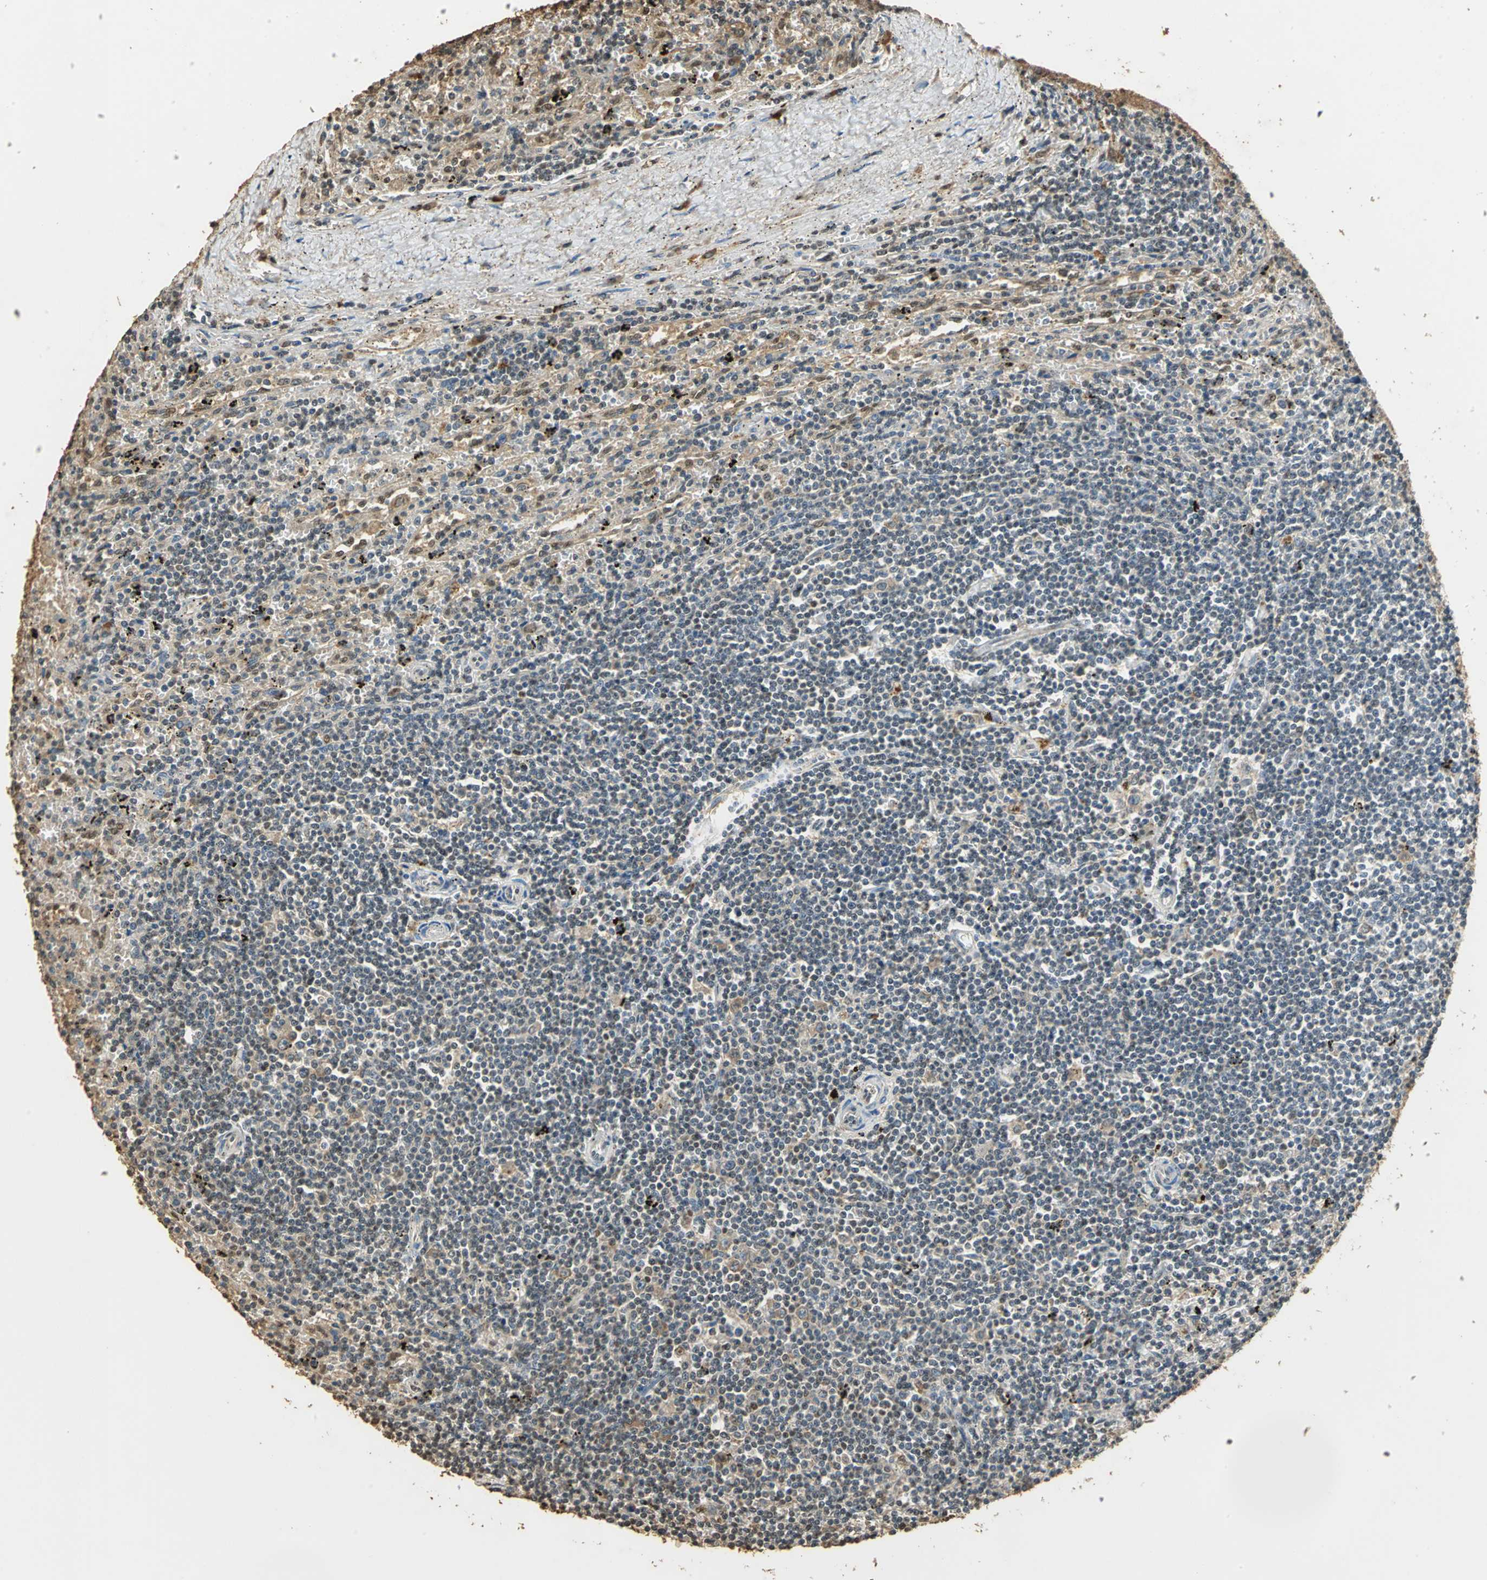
{"staining": {"intensity": "negative", "quantity": "none", "location": "none"}, "tissue": "lymphoma", "cell_type": "Tumor cells", "image_type": "cancer", "snomed": [{"axis": "morphology", "description": "Malignant lymphoma, non-Hodgkin's type, Low grade"}, {"axis": "topography", "description": "Spleen"}], "caption": "Photomicrograph shows no protein expression in tumor cells of lymphoma tissue.", "gene": "GAPDH", "patient": {"sex": "male", "age": 76}}